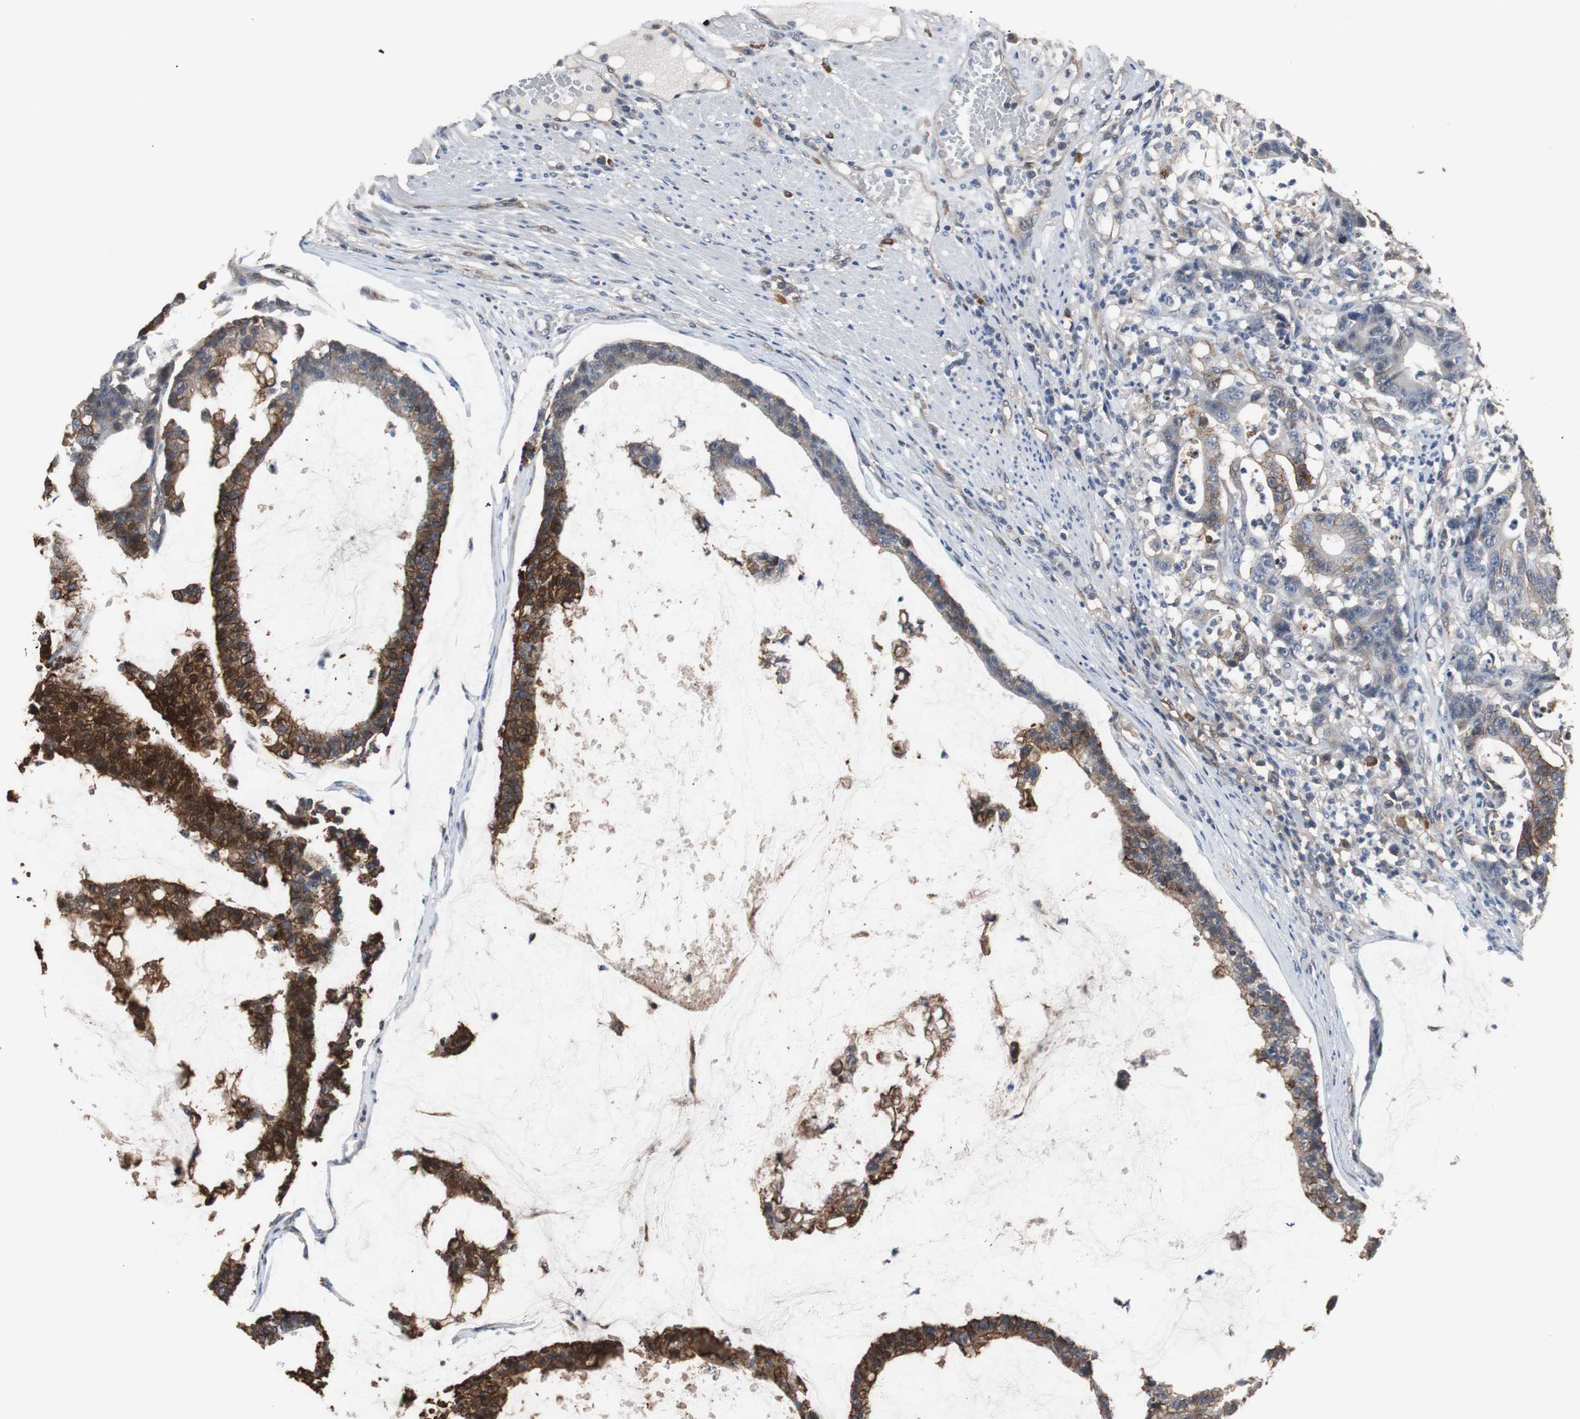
{"staining": {"intensity": "strong", "quantity": "25%-75%", "location": "cytoplasmic/membranous,nuclear"}, "tissue": "colorectal cancer", "cell_type": "Tumor cells", "image_type": "cancer", "snomed": [{"axis": "morphology", "description": "Adenocarcinoma, NOS"}, {"axis": "topography", "description": "Colon"}], "caption": "Immunohistochemical staining of colorectal adenocarcinoma displays high levels of strong cytoplasmic/membranous and nuclear protein staining in approximately 25%-75% of tumor cells.", "gene": "NDRG1", "patient": {"sex": "female", "age": 84}}